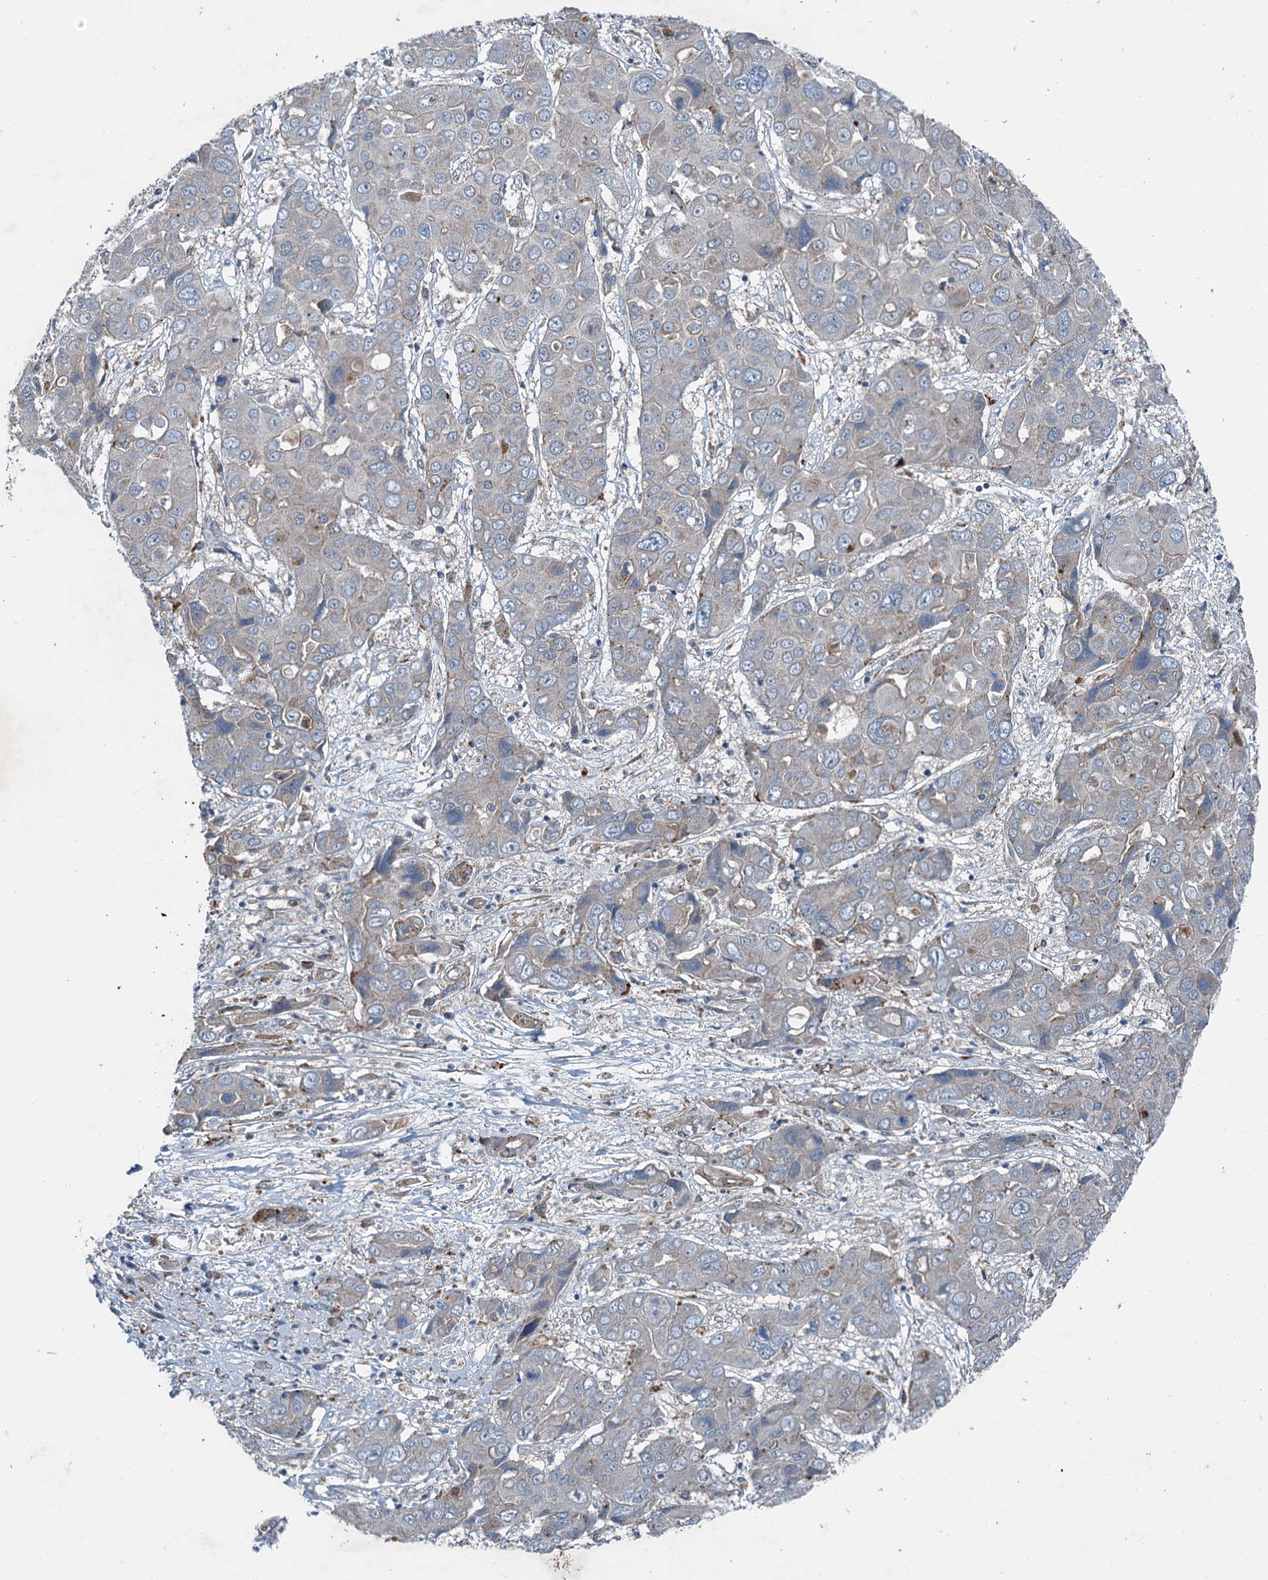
{"staining": {"intensity": "negative", "quantity": "none", "location": "none"}, "tissue": "liver cancer", "cell_type": "Tumor cells", "image_type": "cancer", "snomed": [{"axis": "morphology", "description": "Cholangiocarcinoma"}, {"axis": "topography", "description": "Liver"}], "caption": "Image shows no significant protein expression in tumor cells of cholangiocarcinoma (liver). The staining was performed using DAB (3,3'-diaminobenzidine) to visualize the protein expression in brown, while the nuclei were stained in blue with hematoxylin (Magnification: 20x).", "gene": "AXL", "patient": {"sex": "male", "age": 67}}